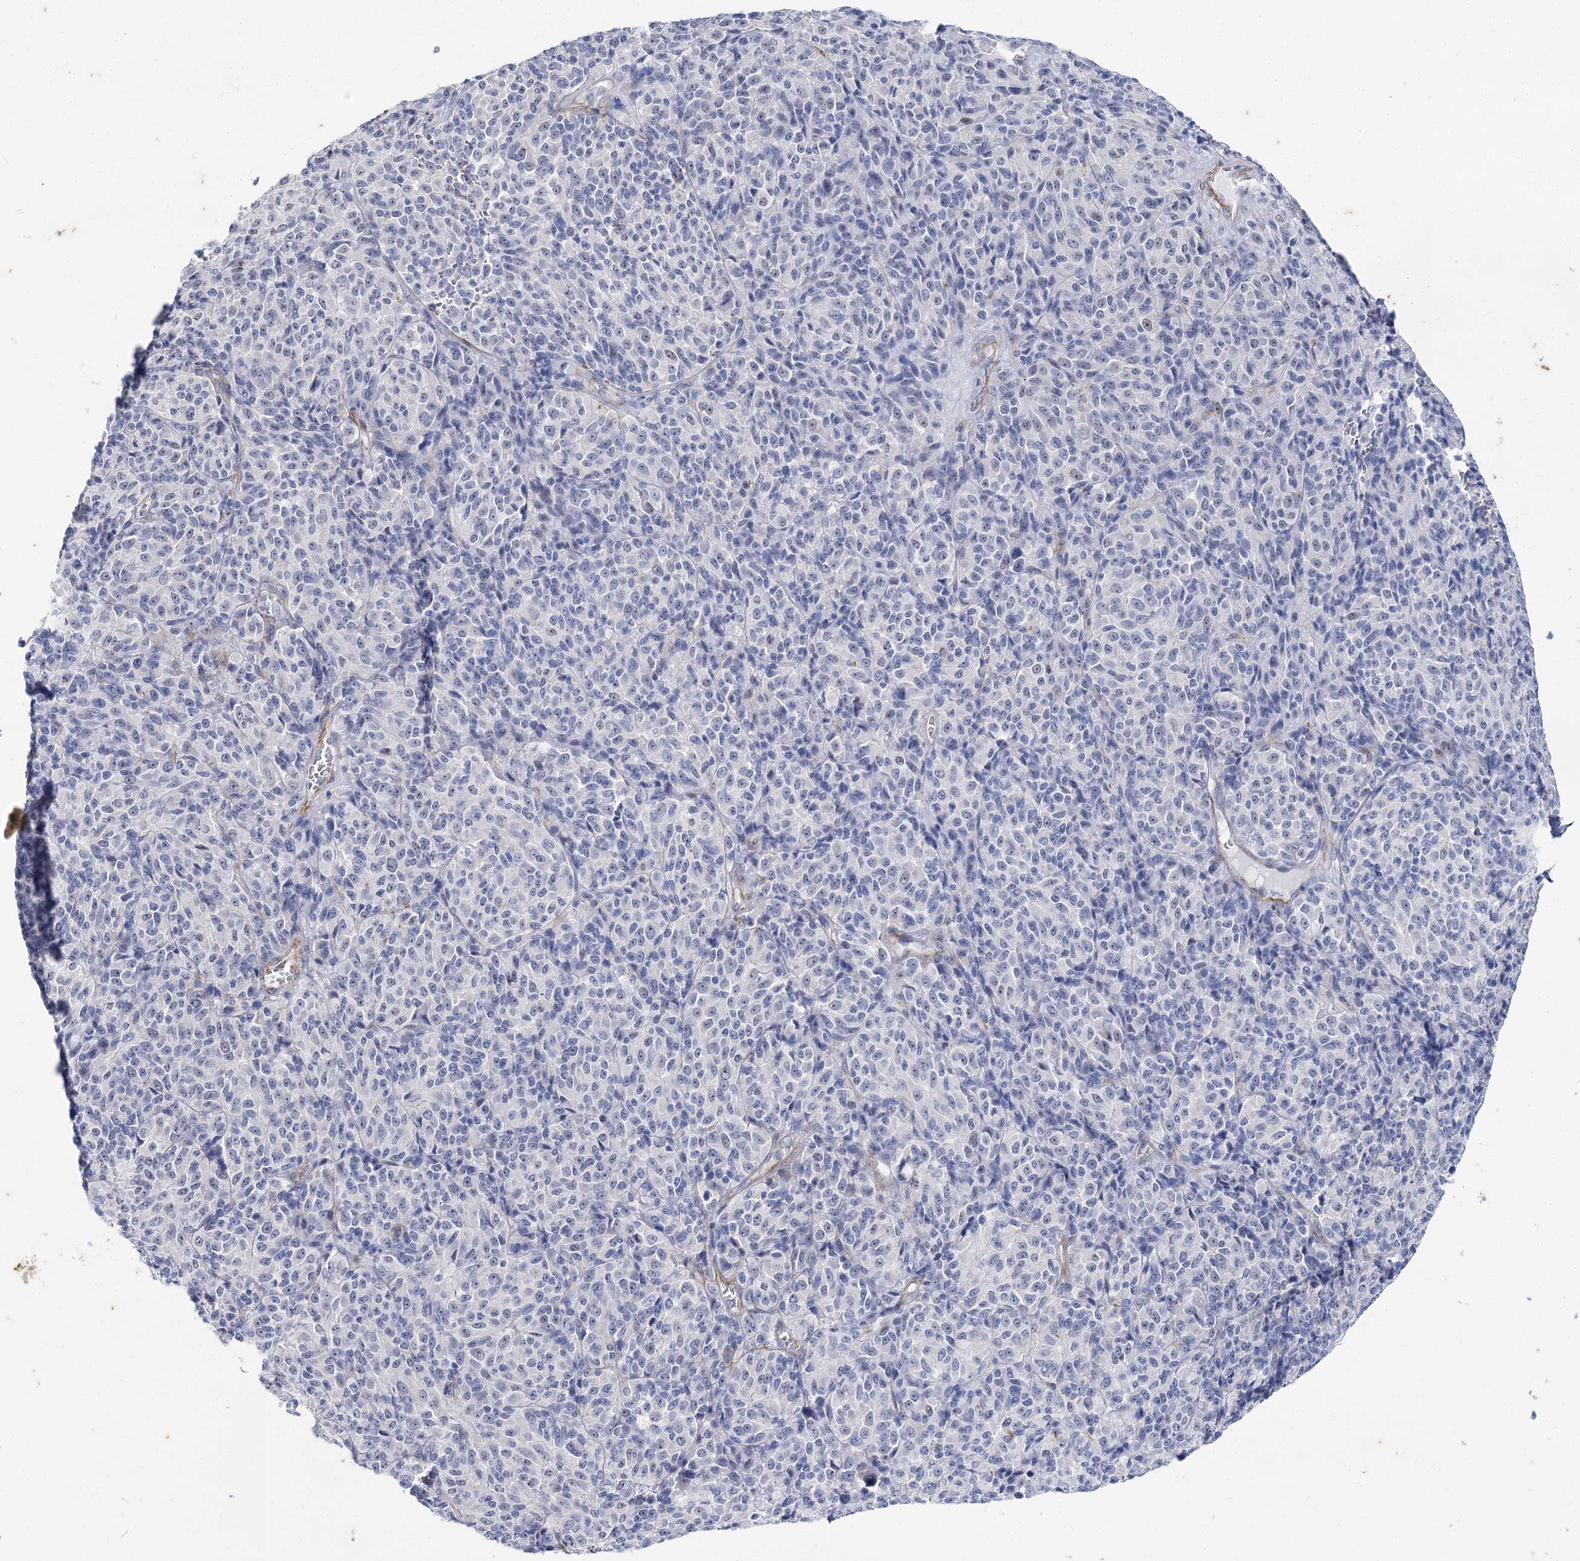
{"staining": {"intensity": "negative", "quantity": "none", "location": "none"}, "tissue": "melanoma", "cell_type": "Tumor cells", "image_type": "cancer", "snomed": [{"axis": "morphology", "description": "Malignant melanoma, Metastatic site"}, {"axis": "topography", "description": "Brain"}], "caption": "Immunohistochemistry photomicrograph of neoplastic tissue: human melanoma stained with DAB reveals no significant protein positivity in tumor cells.", "gene": "AGXT2", "patient": {"sex": "female", "age": 56}}